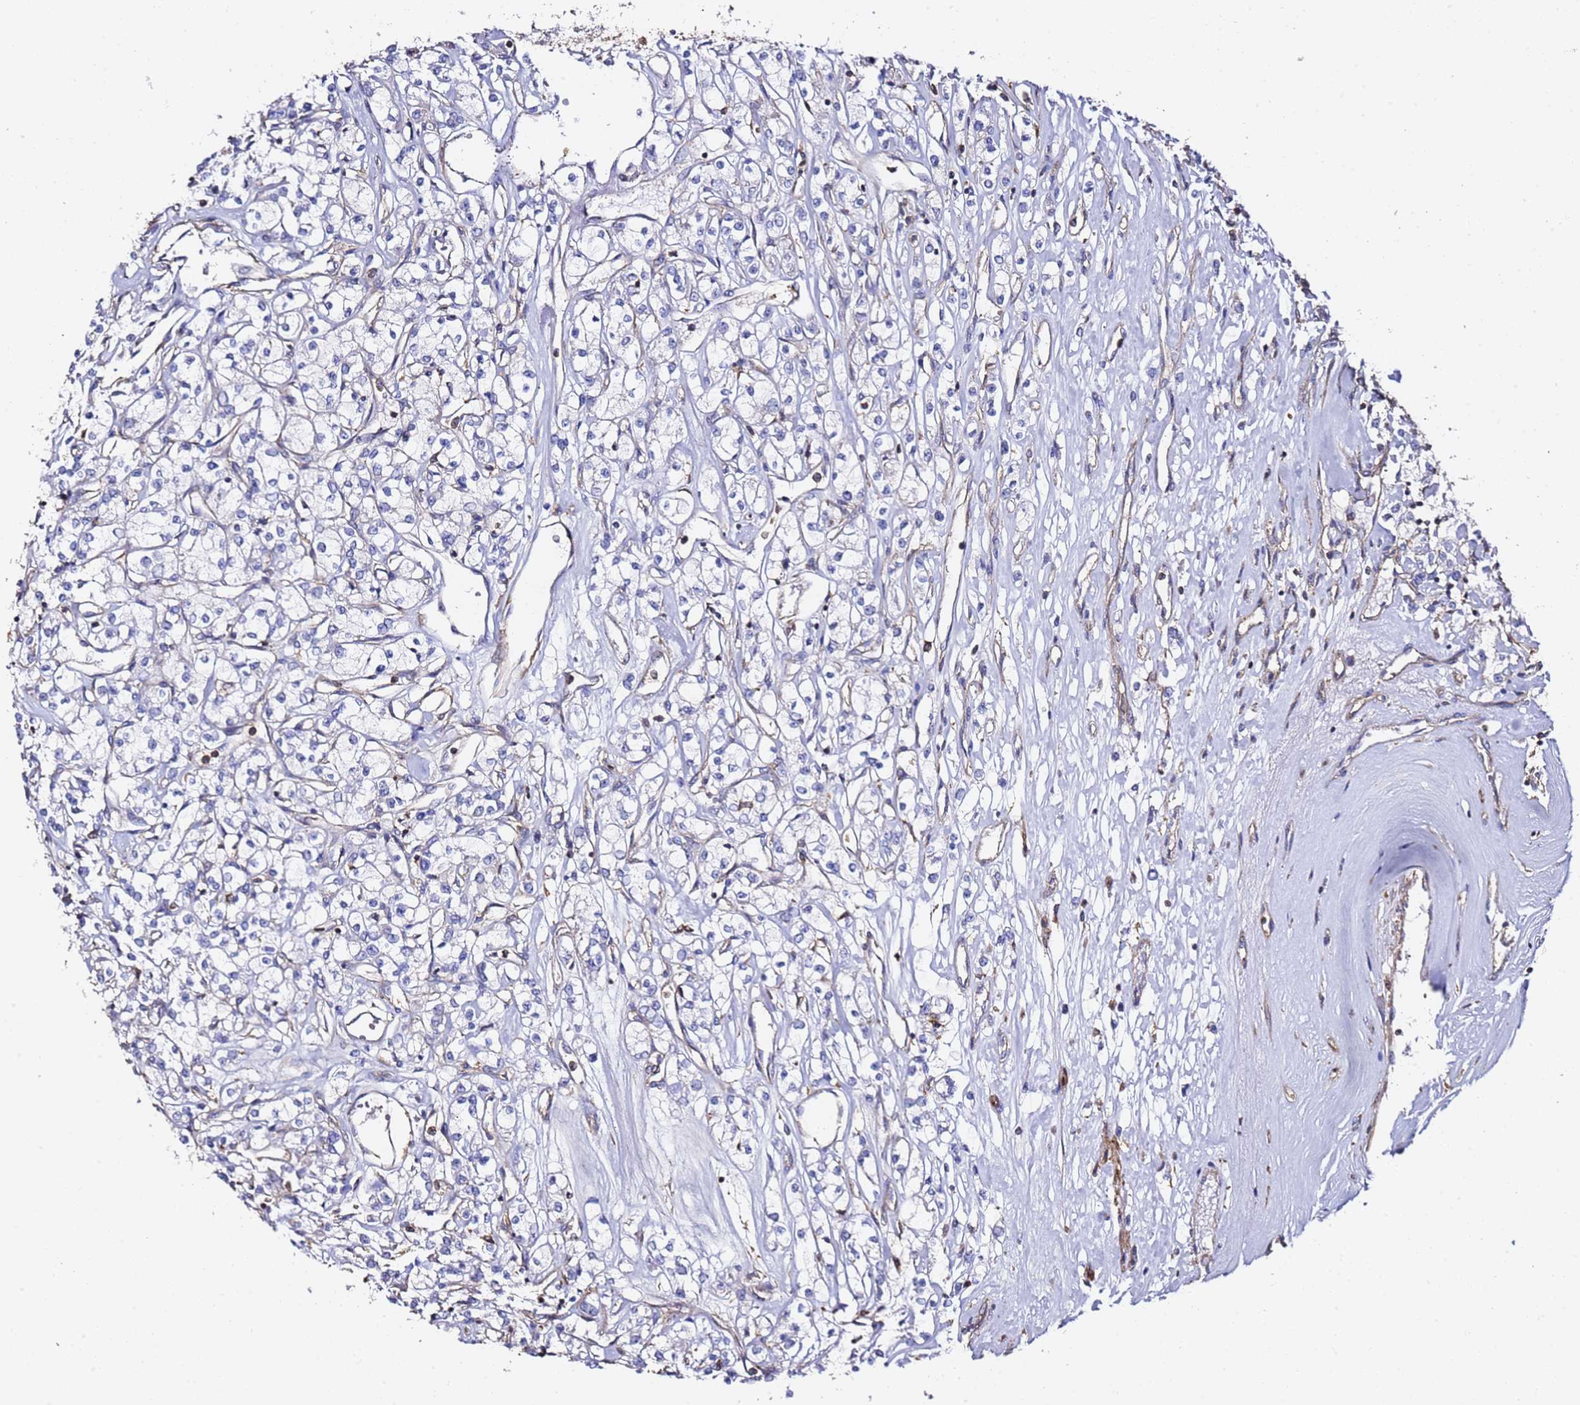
{"staining": {"intensity": "negative", "quantity": "none", "location": "none"}, "tissue": "renal cancer", "cell_type": "Tumor cells", "image_type": "cancer", "snomed": [{"axis": "morphology", "description": "Adenocarcinoma, NOS"}, {"axis": "topography", "description": "Kidney"}], "caption": "Immunohistochemical staining of adenocarcinoma (renal) demonstrates no significant staining in tumor cells.", "gene": "ZFP36L2", "patient": {"sex": "female", "age": 59}}